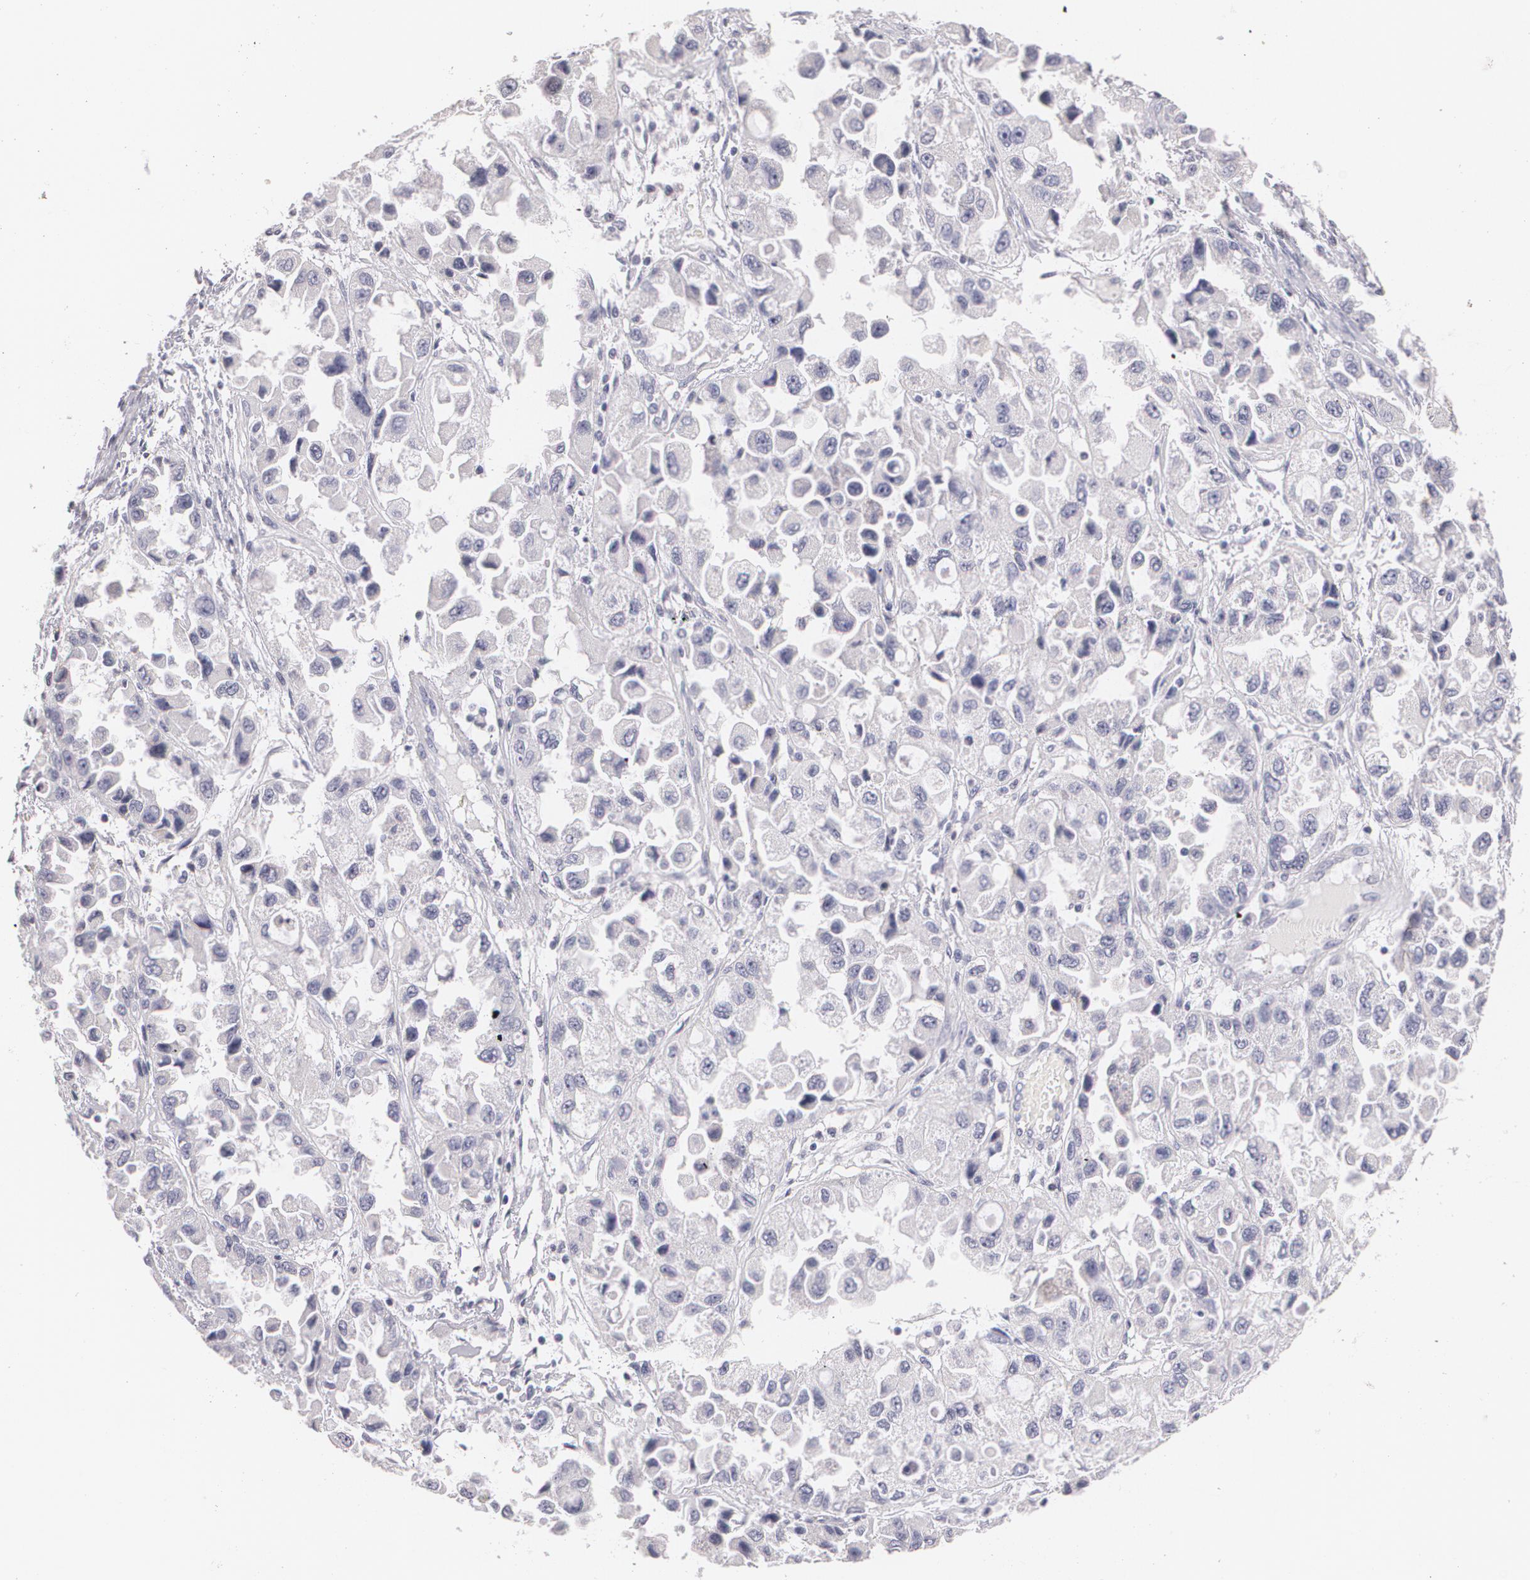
{"staining": {"intensity": "negative", "quantity": "none", "location": "none"}, "tissue": "ovarian cancer", "cell_type": "Tumor cells", "image_type": "cancer", "snomed": [{"axis": "morphology", "description": "Cystadenocarcinoma, serous, NOS"}, {"axis": "topography", "description": "Ovary"}], "caption": "An immunohistochemistry (IHC) photomicrograph of serous cystadenocarcinoma (ovarian) is shown. There is no staining in tumor cells of serous cystadenocarcinoma (ovarian).", "gene": "NGFR", "patient": {"sex": "female", "age": 84}}